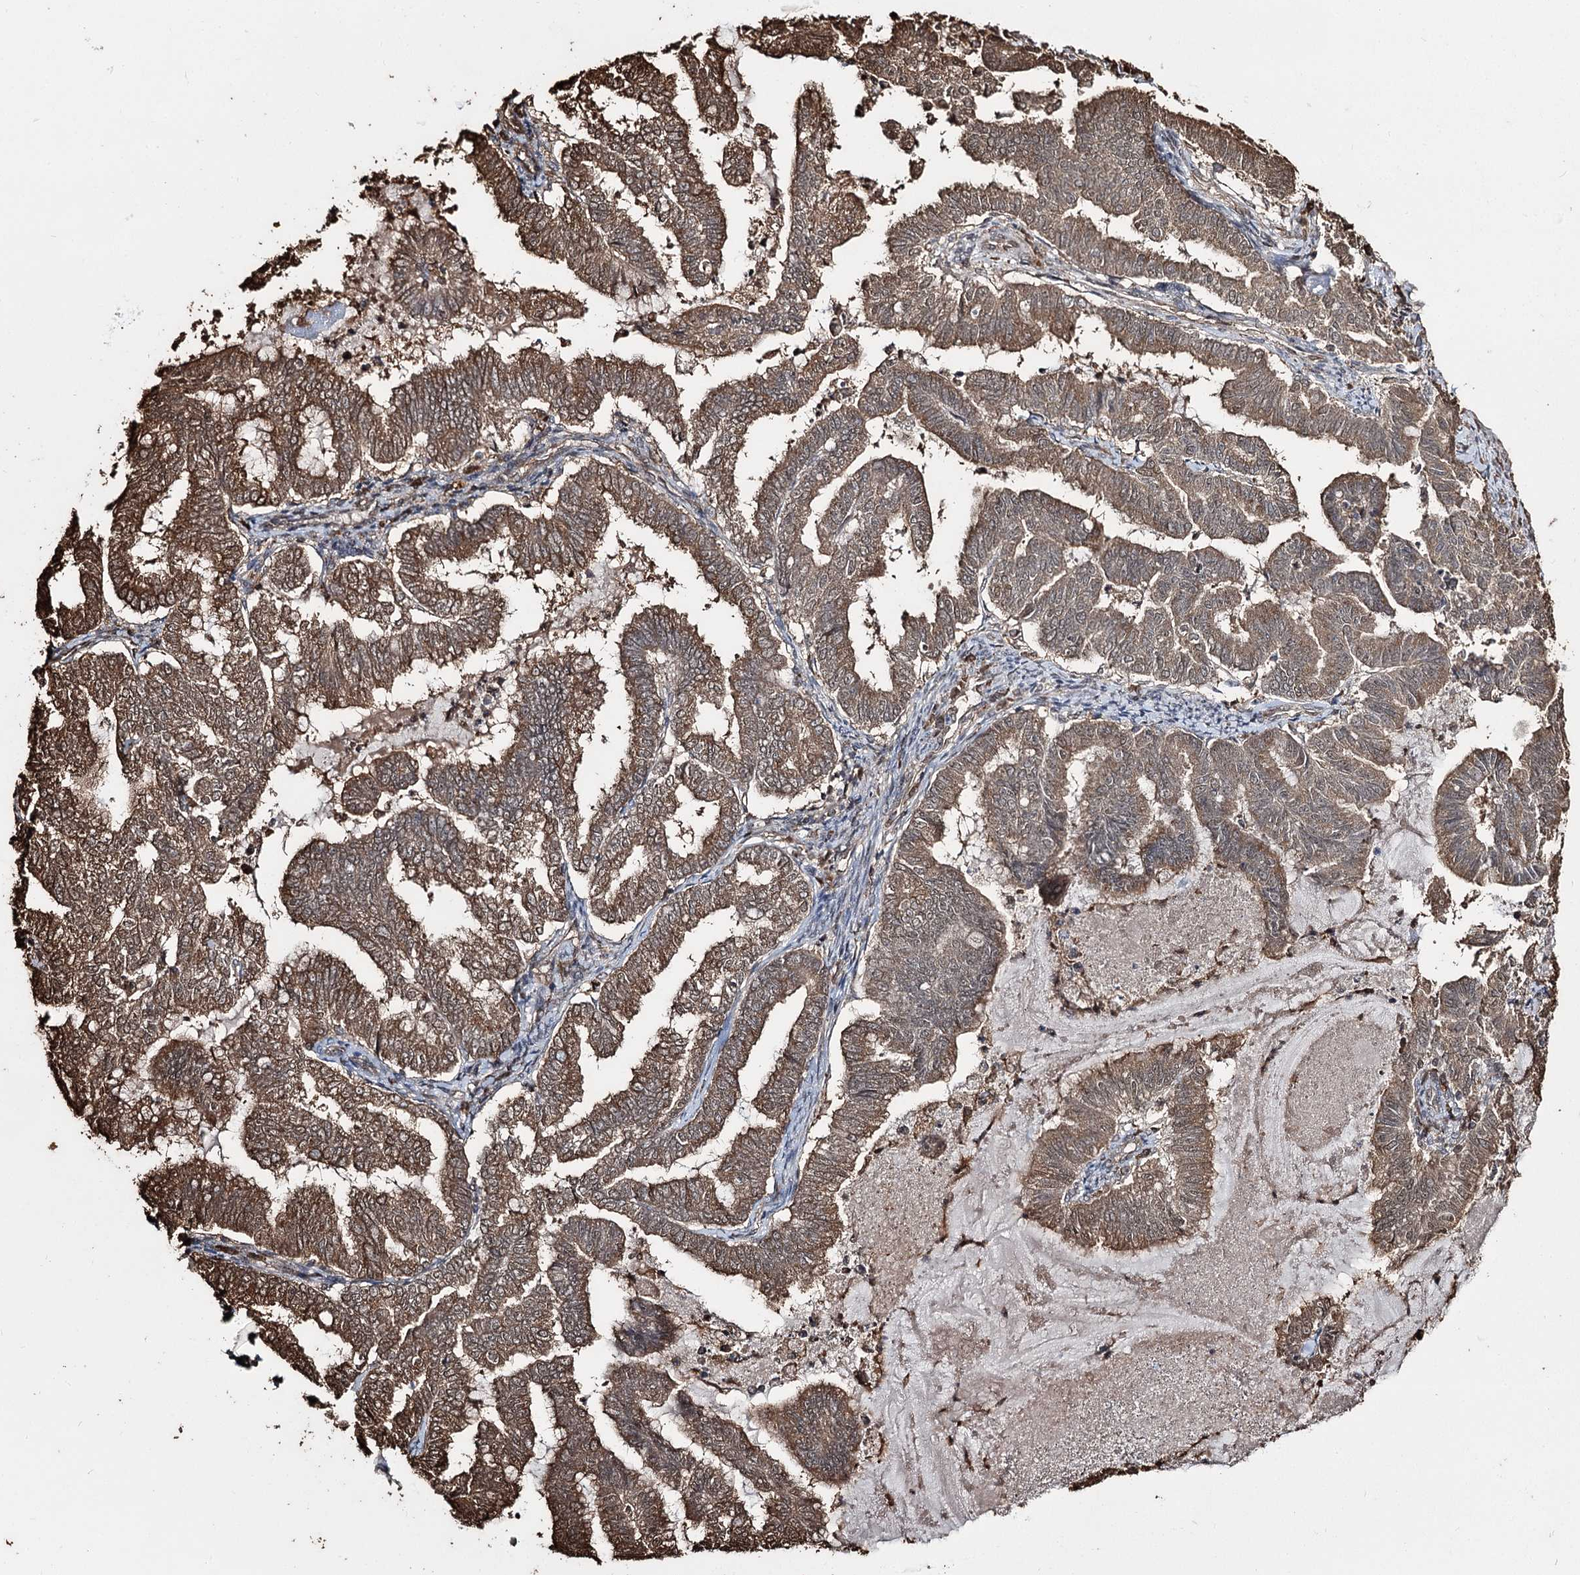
{"staining": {"intensity": "moderate", "quantity": ">75%", "location": "cytoplasmic/membranous"}, "tissue": "endometrial cancer", "cell_type": "Tumor cells", "image_type": "cancer", "snomed": [{"axis": "morphology", "description": "Adenocarcinoma, NOS"}, {"axis": "topography", "description": "Endometrium"}], "caption": "This image displays immunohistochemistry staining of adenocarcinoma (endometrial), with medium moderate cytoplasmic/membranous expression in approximately >75% of tumor cells.", "gene": "PLCH1", "patient": {"sex": "female", "age": 79}}